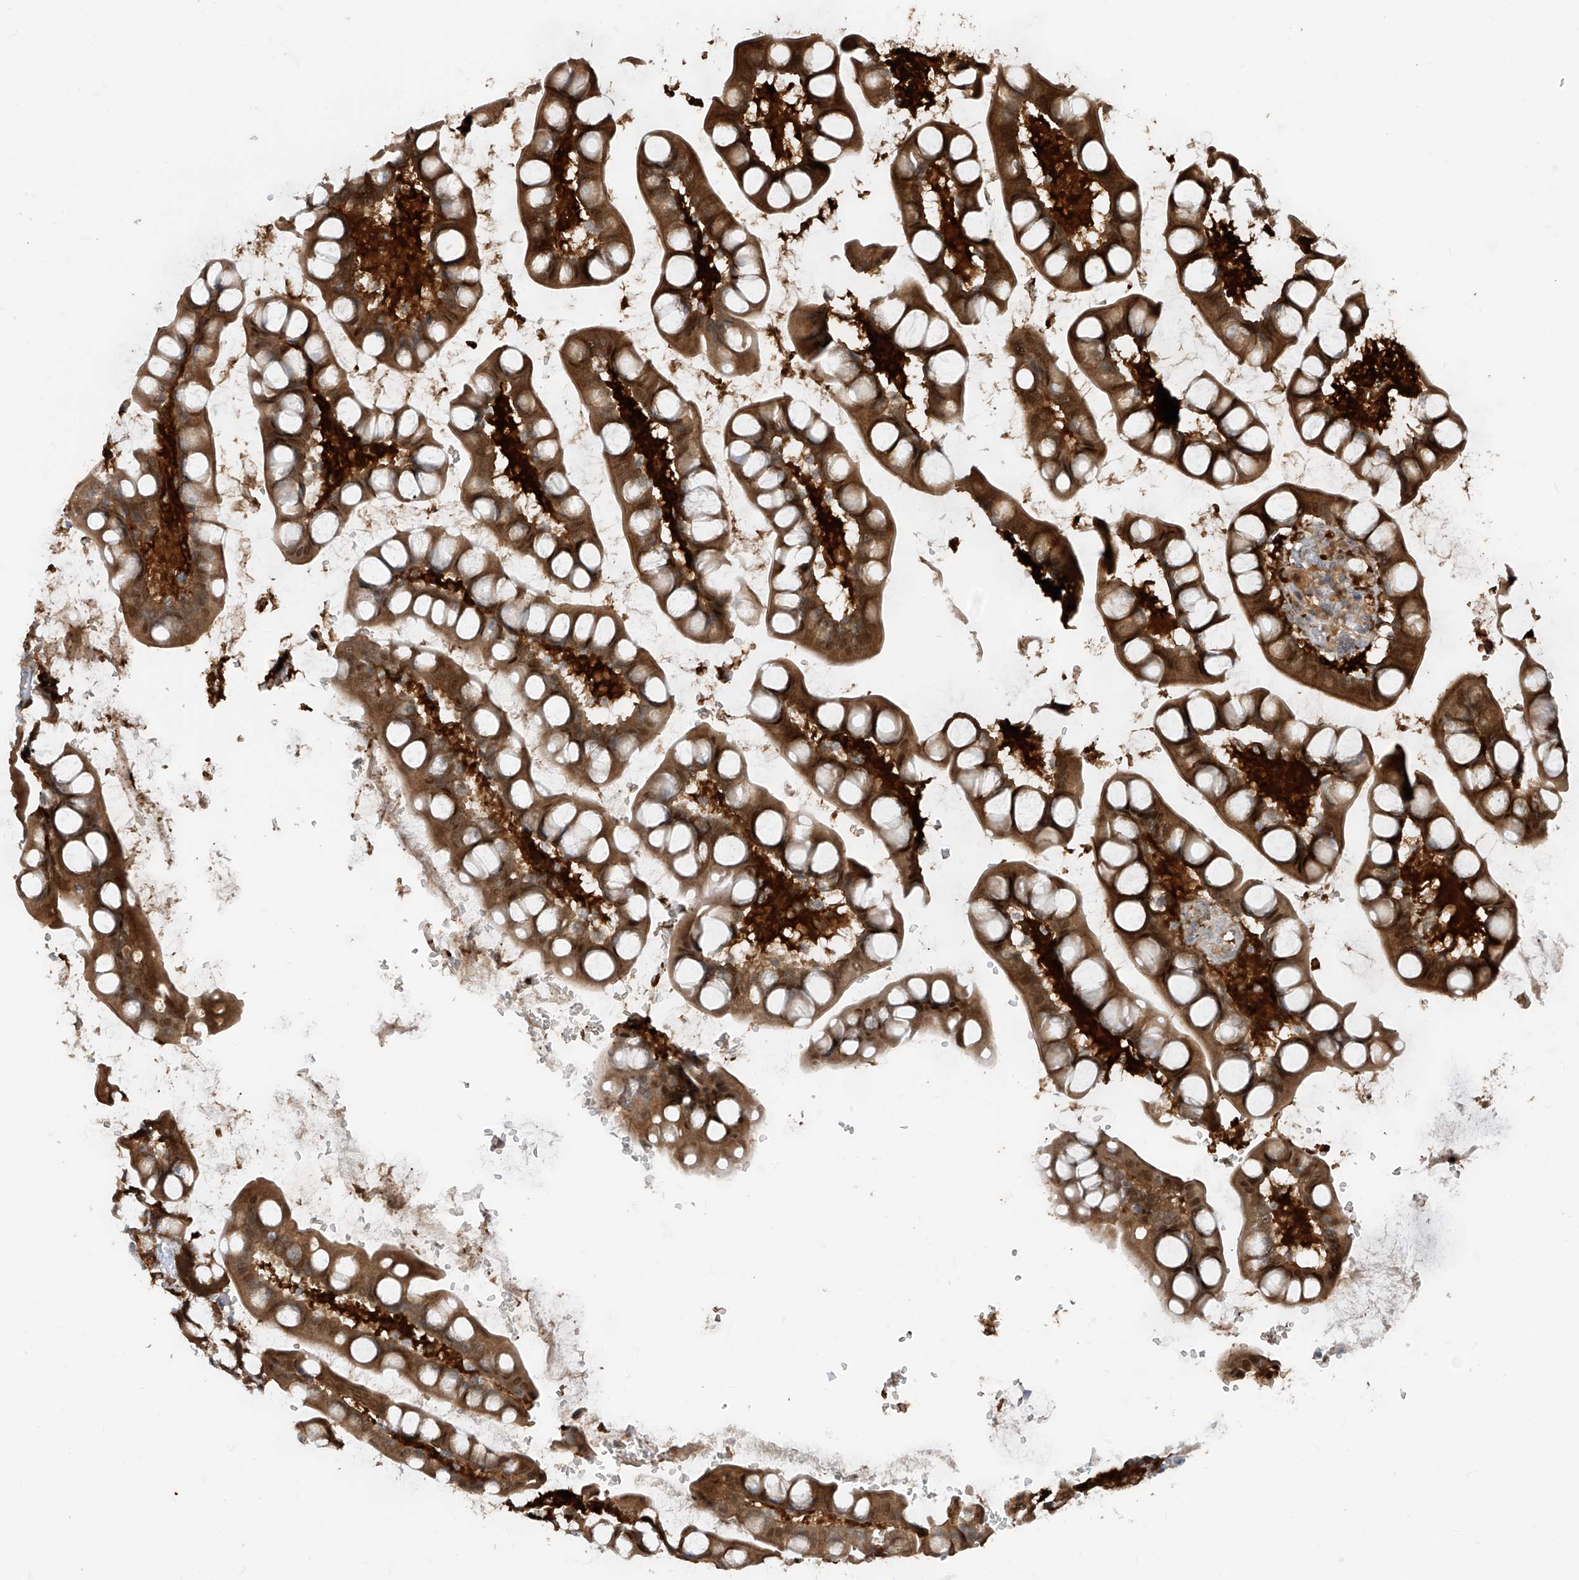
{"staining": {"intensity": "strong", "quantity": ">75%", "location": "cytoplasmic/membranous"}, "tissue": "small intestine", "cell_type": "Glandular cells", "image_type": "normal", "snomed": [{"axis": "morphology", "description": "Normal tissue, NOS"}, {"axis": "topography", "description": "Small intestine"}], "caption": "Glandular cells display high levels of strong cytoplasmic/membranous expression in about >75% of cells in normal small intestine. Nuclei are stained in blue.", "gene": "TTC38", "patient": {"sex": "male", "age": 52}}